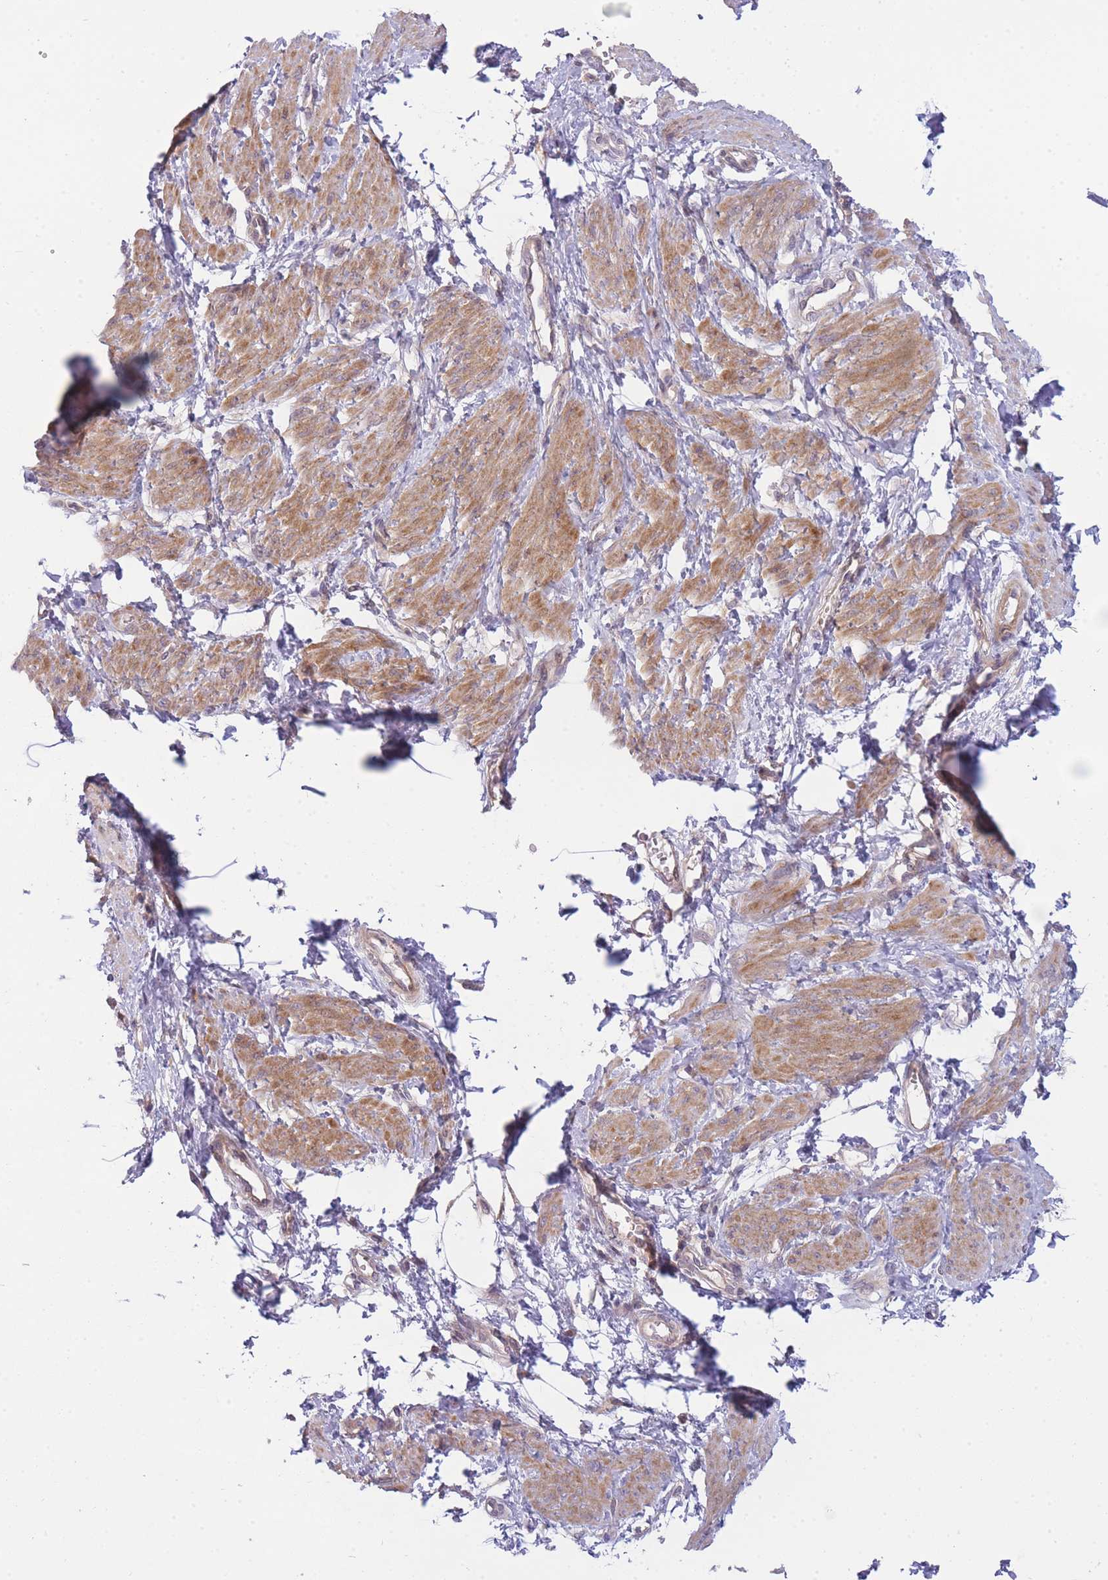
{"staining": {"intensity": "moderate", "quantity": ">75%", "location": "cytoplasmic/membranous"}, "tissue": "smooth muscle", "cell_type": "Smooth muscle cells", "image_type": "normal", "snomed": [{"axis": "morphology", "description": "Normal tissue, NOS"}, {"axis": "topography", "description": "Smooth muscle"}, {"axis": "topography", "description": "Uterus"}], "caption": "Protein expression analysis of normal human smooth muscle reveals moderate cytoplasmic/membranous staining in approximately >75% of smooth muscle cells. (IHC, brightfield microscopy, high magnification).", "gene": "PFDN6", "patient": {"sex": "female", "age": 39}}